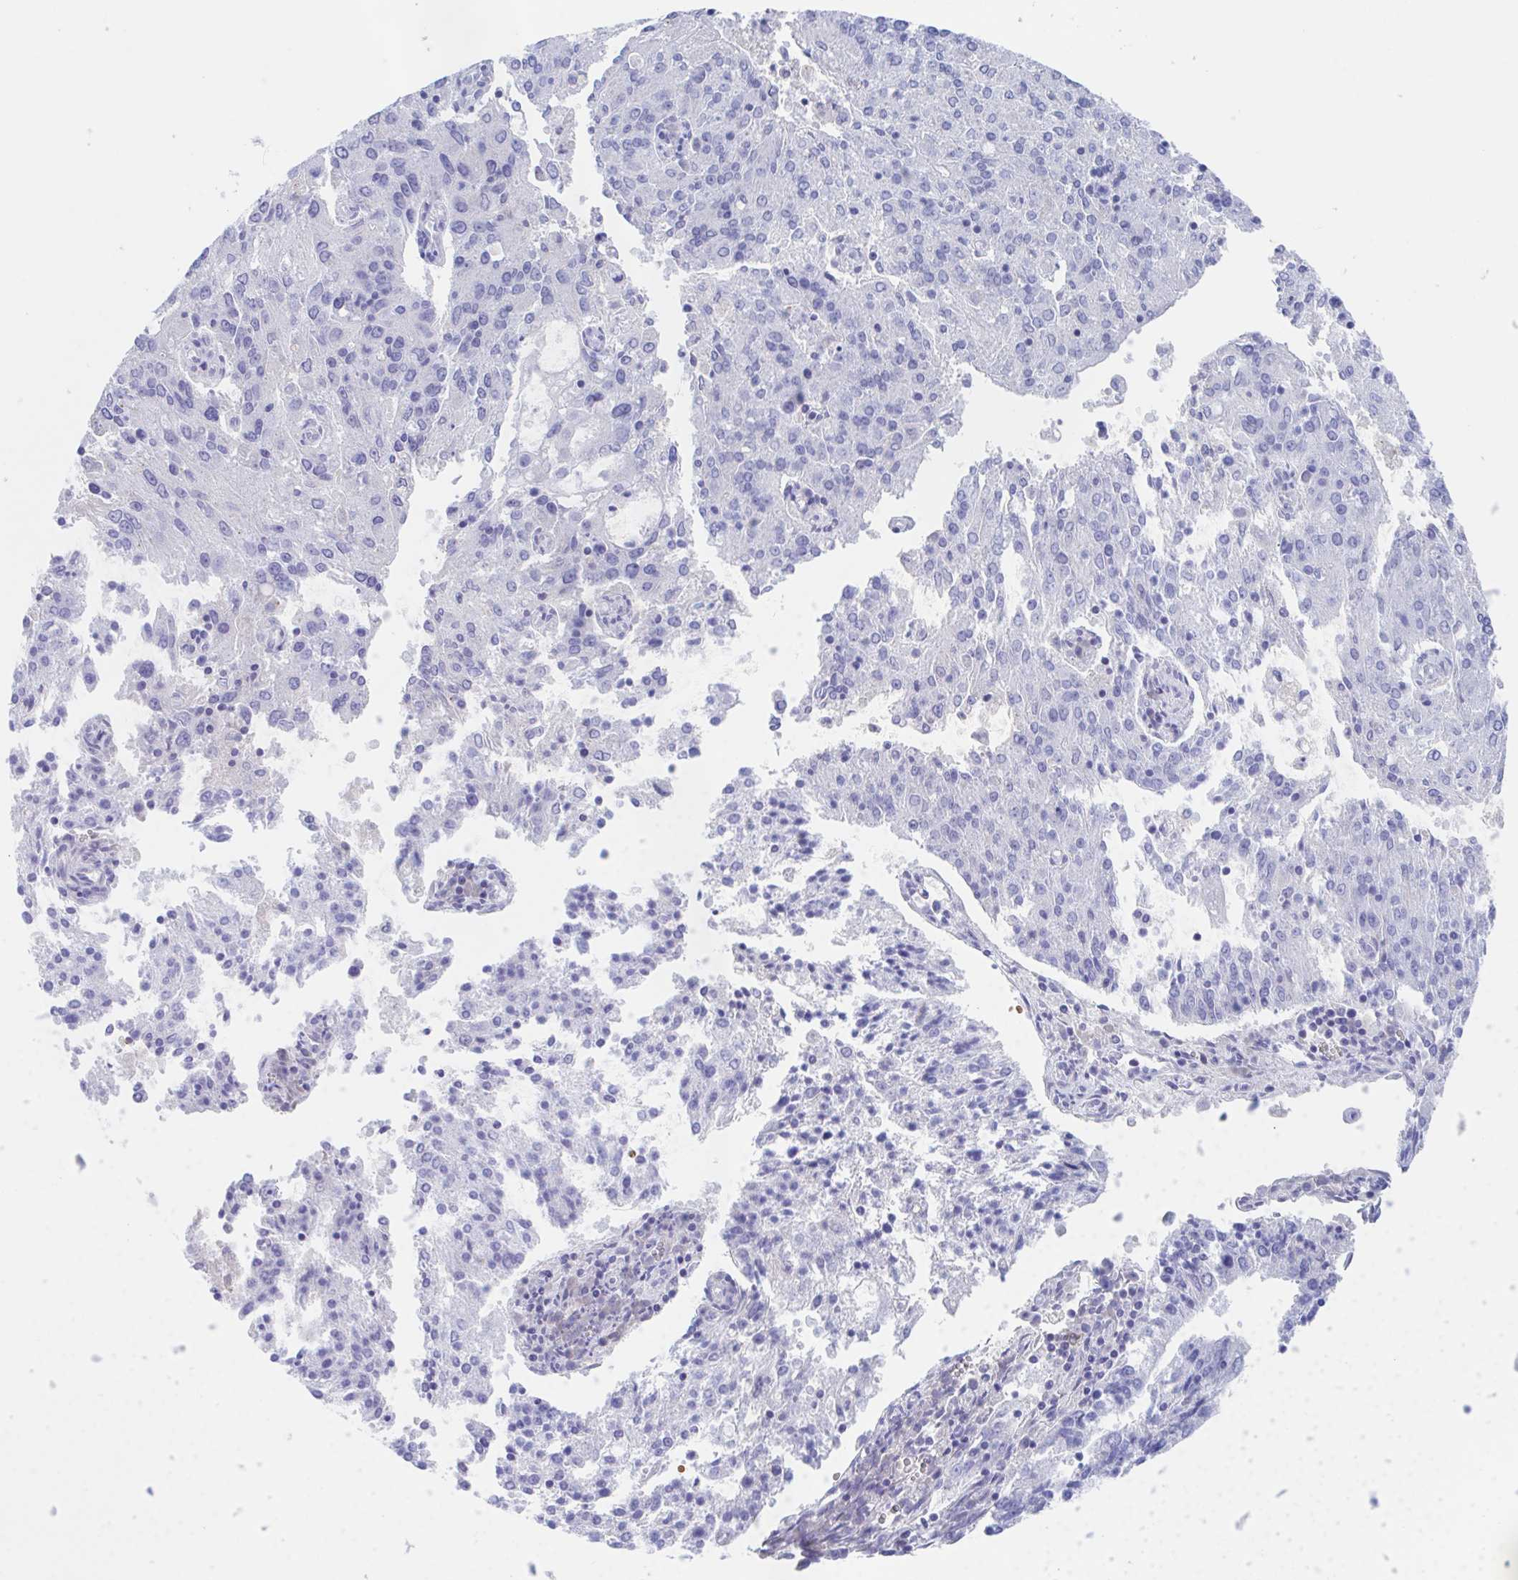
{"staining": {"intensity": "negative", "quantity": "none", "location": "none"}, "tissue": "endometrial cancer", "cell_type": "Tumor cells", "image_type": "cancer", "snomed": [{"axis": "morphology", "description": "Adenocarcinoma, NOS"}, {"axis": "topography", "description": "Endometrium"}], "caption": "An image of human endometrial adenocarcinoma is negative for staining in tumor cells.", "gene": "ANKRD9", "patient": {"sex": "female", "age": 82}}